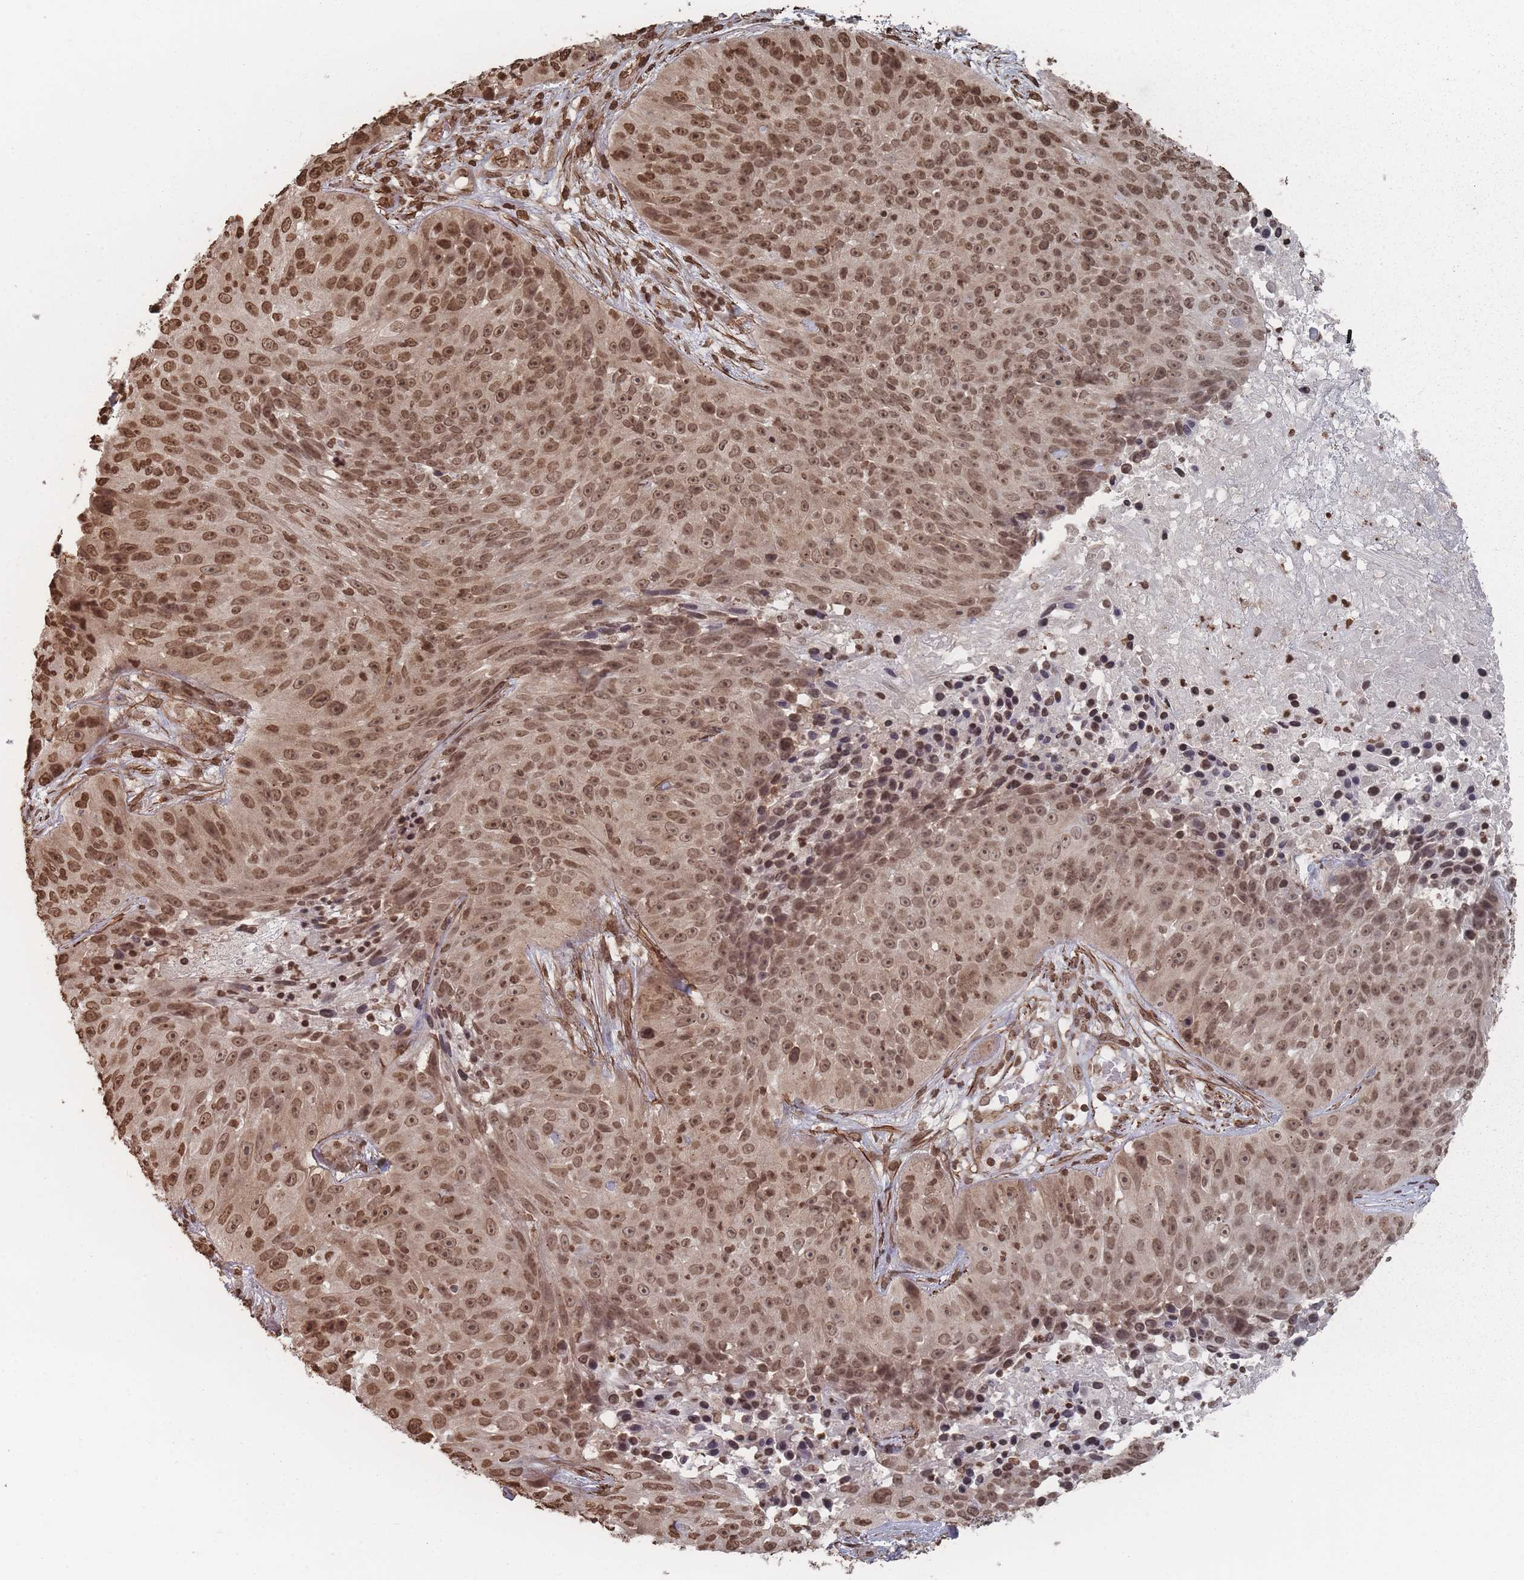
{"staining": {"intensity": "moderate", "quantity": ">75%", "location": "nuclear"}, "tissue": "skin cancer", "cell_type": "Tumor cells", "image_type": "cancer", "snomed": [{"axis": "morphology", "description": "Squamous cell carcinoma, NOS"}, {"axis": "topography", "description": "Skin"}], "caption": "This histopathology image demonstrates skin cancer stained with IHC to label a protein in brown. The nuclear of tumor cells show moderate positivity for the protein. Nuclei are counter-stained blue.", "gene": "PLEKHG5", "patient": {"sex": "female", "age": 87}}